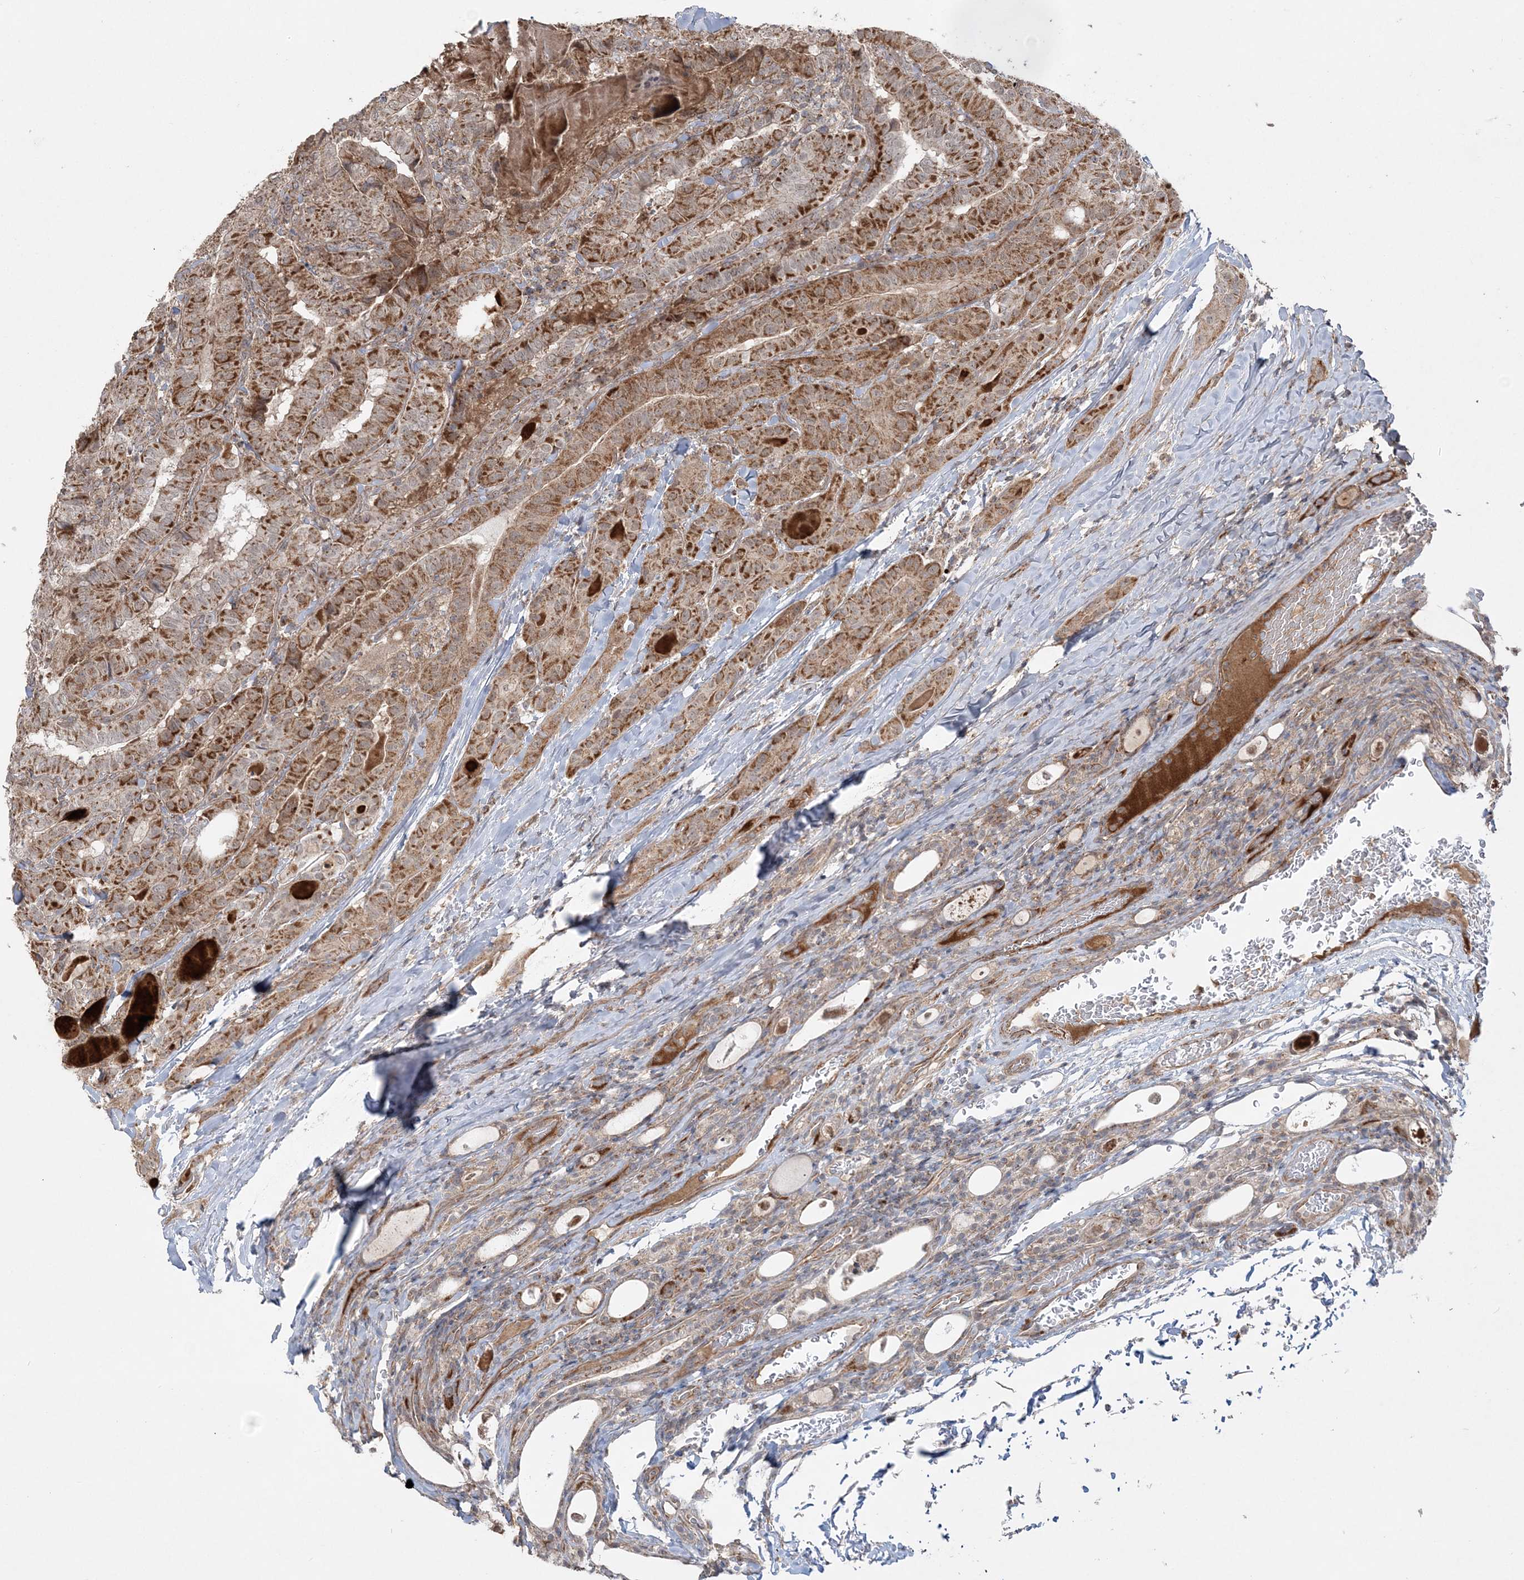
{"staining": {"intensity": "strong", "quantity": ">75%", "location": "cytoplasmic/membranous"}, "tissue": "thyroid cancer", "cell_type": "Tumor cells", "image_type": "cancer", "snomed": [{"axis": "morphology", "description": "Papillary adenocarcinoma, NOS"}, {"axis": "topography", "description": "Thyroid gland"}], "caption": "Brown immunohistochemical staining in human thyroid cancer exhibits strong cytoplasmic/membranous expression in approximately >75% of tumor cells. (DAB (3,3'-diaminobenzidine) = brown stain, brightfield microscopy at high magnification).", "gene": "SCLT1", "patient": {"sex": "female", "age": 72}}